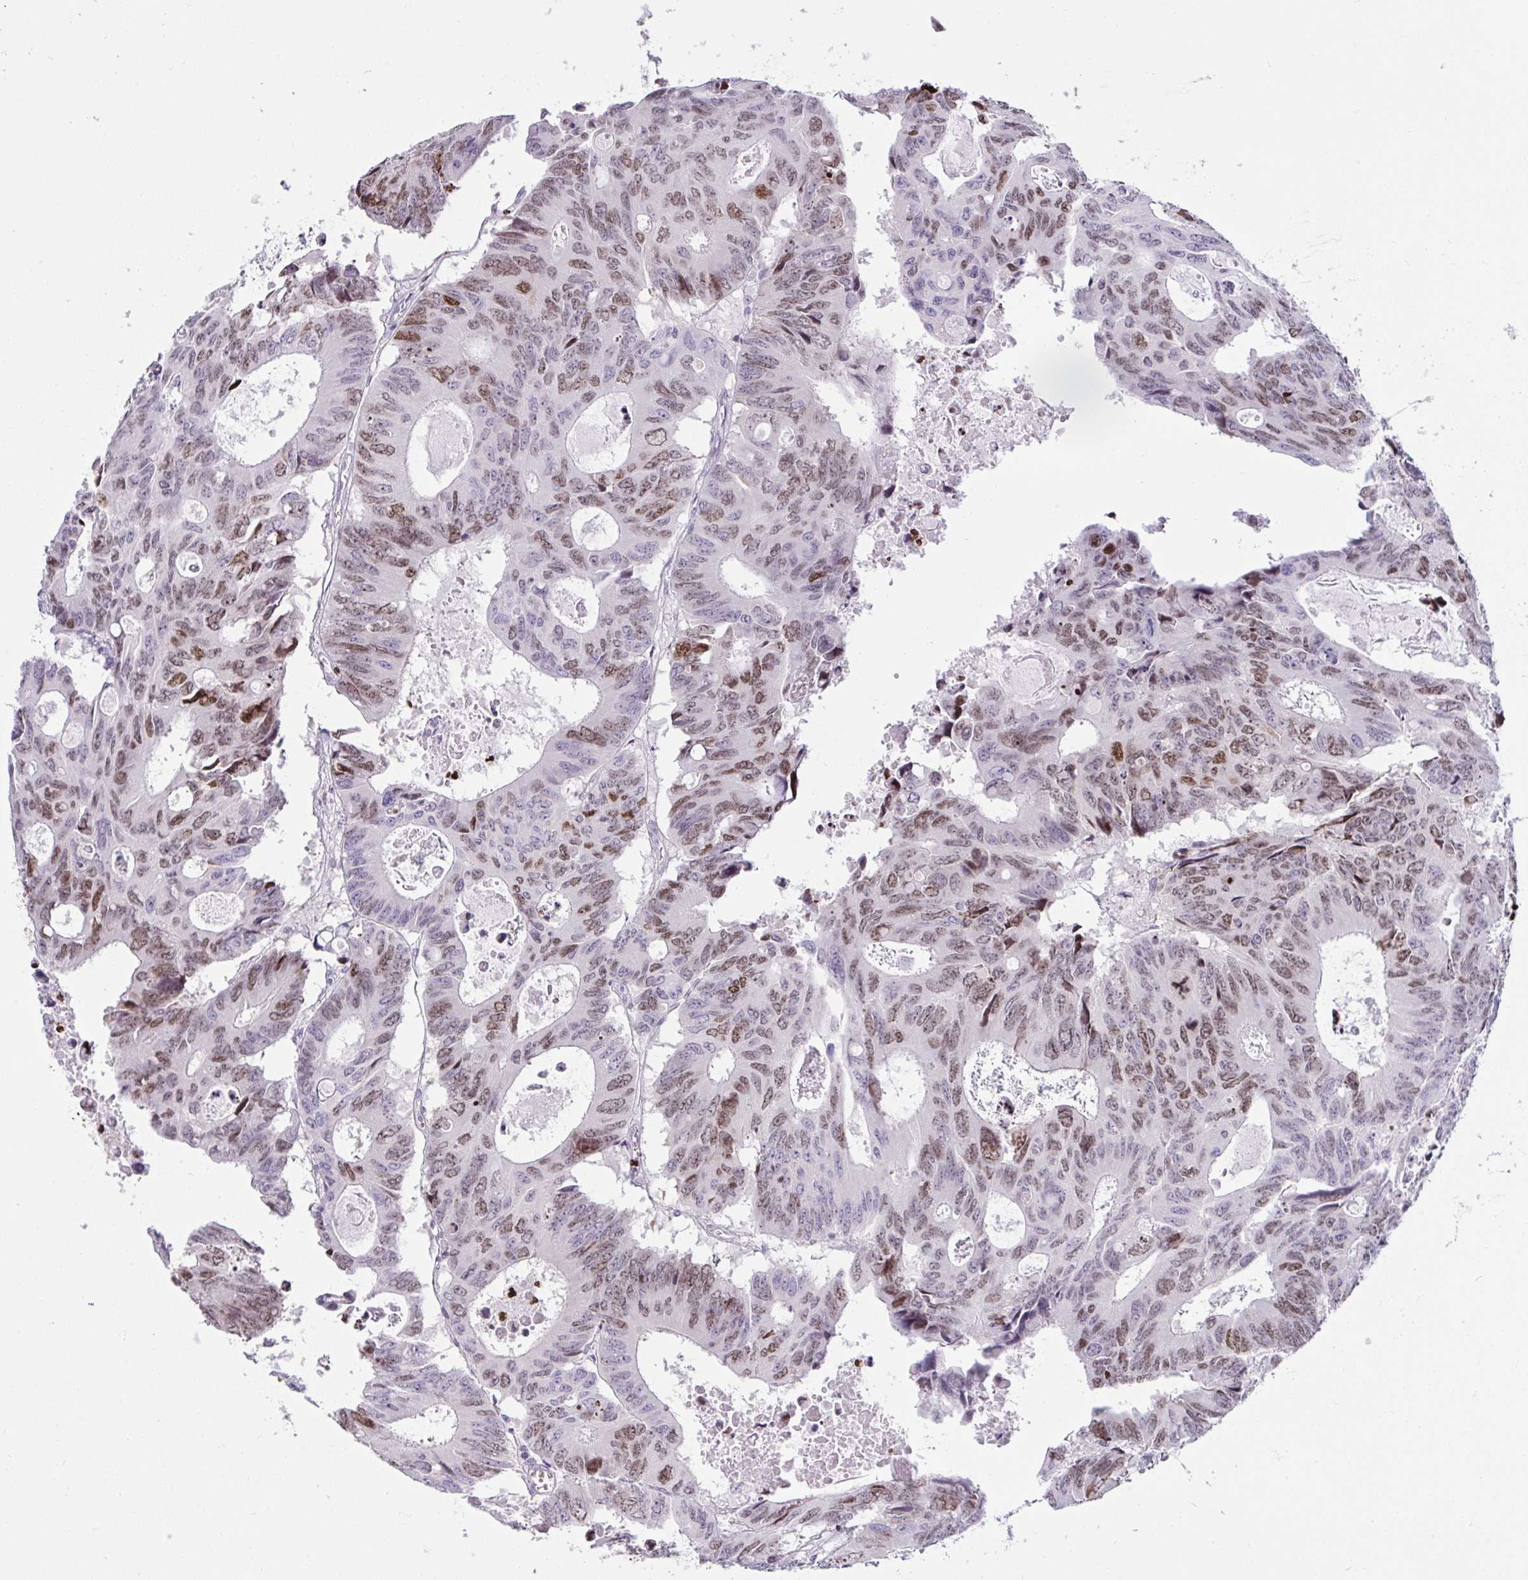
{"staining": {"intensity": "weak", "quantity": "25%-75%", "location": "nuclear"}, "tissue": "colorectal cancer", "cell_type": "Tumor cells", "image_type": "cancer", "snomed": [{"axis": "morphology", "description": "Adenocarcinoma, NOS"}, {"axis": "topography", "description": "Rectum"}], "caption": "There is low levels of weak nuclear expression in tumor cells of colorectal adenocarcinoma, as demonstrated by immunohistochemical staining (brown color).", "gene": "HMGB2", "patient": {"sex": "male", "age": 76}}